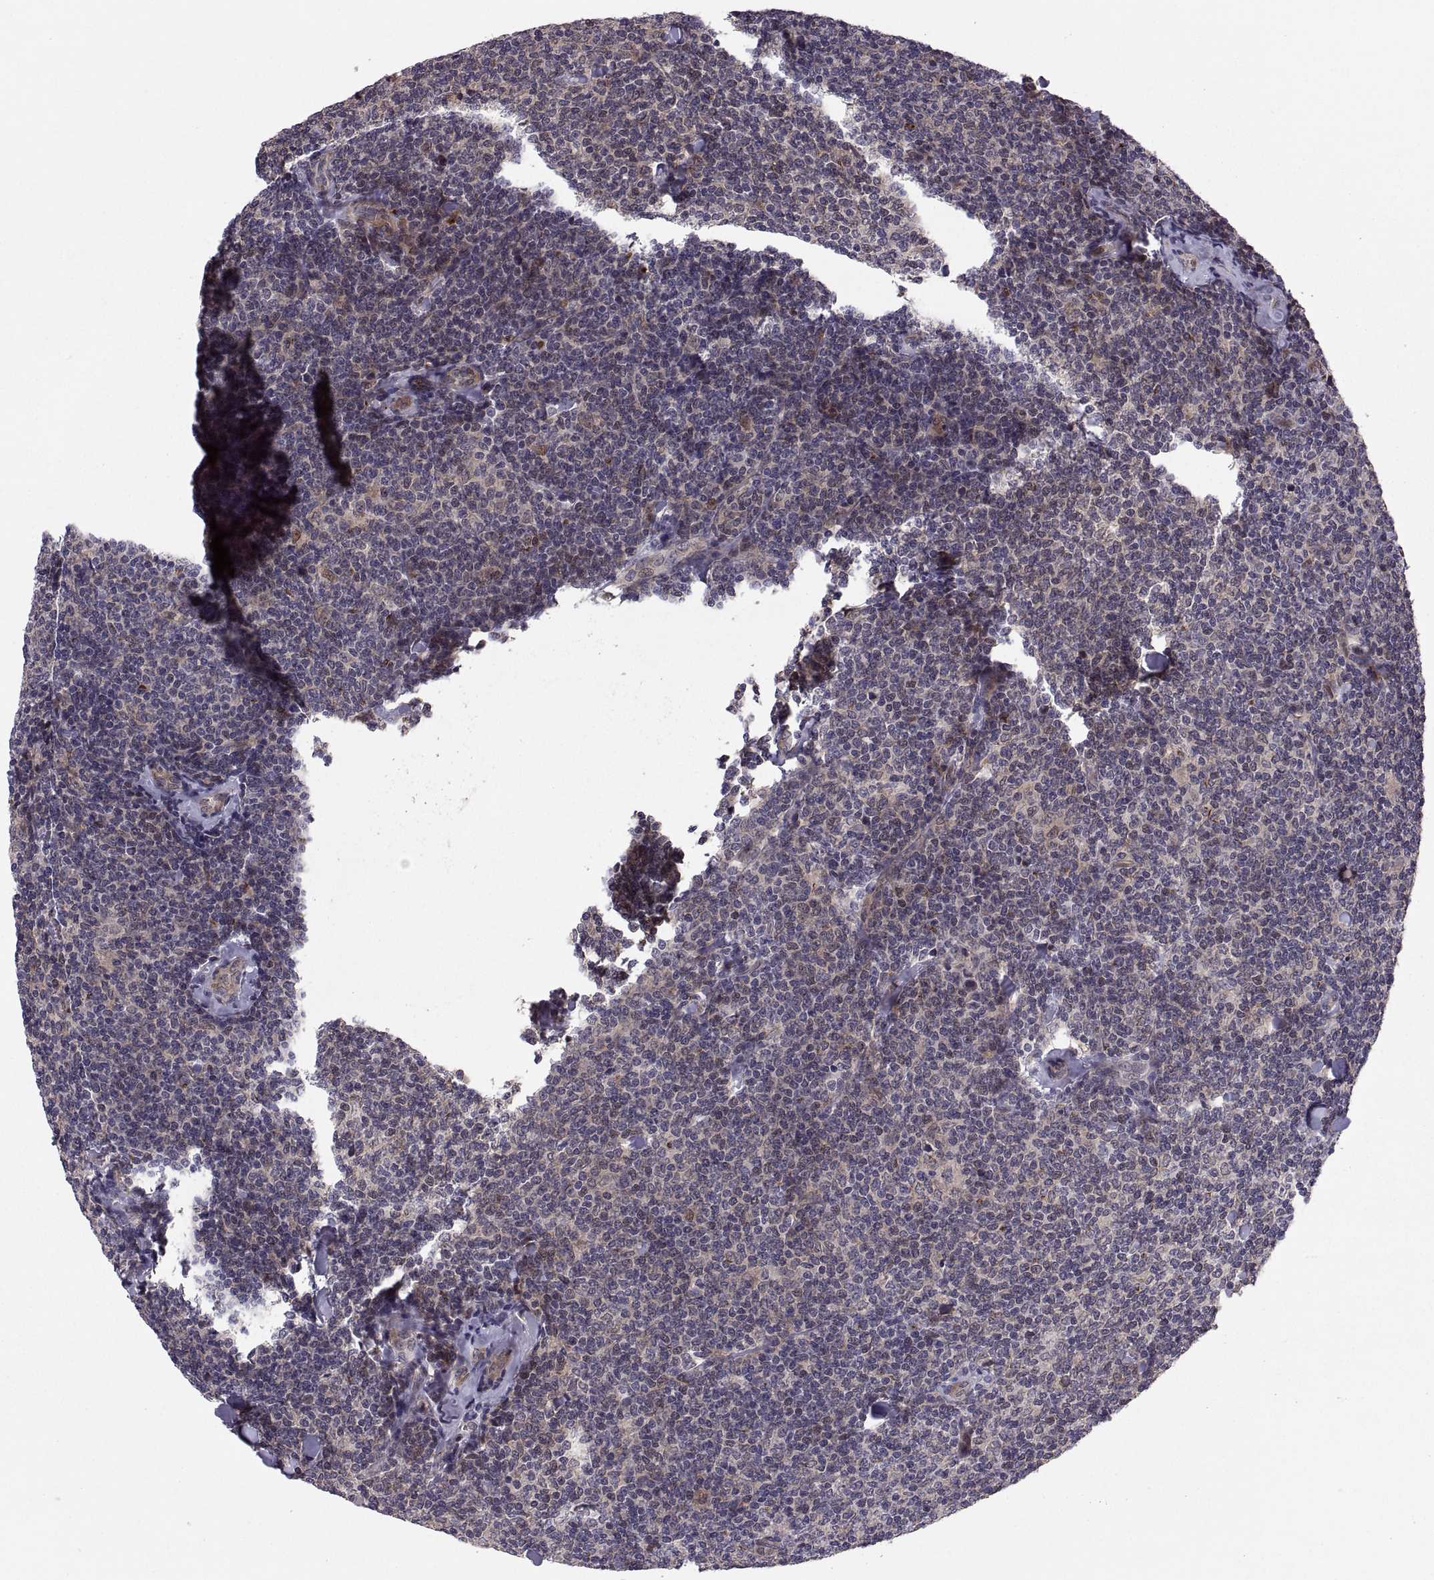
{"staining": {"intensity": "negative", "quantity": "none", "location": "none"}, "tissue": "lymphoma", "cell_type": "Tumor cells", "image_type": "cancer", "snomed": [{"axis": "morphology", "description": "Malignant lymphoma, non-Hodgkin's type, Low grade"}, {"axis": "topography", "description": "Lymph node"}], "caption": "This is an immunohistochemistry (IHC) micrograph of lymphoma. There is no positivity in tumor cells.", "gene": "TESC", "patient": {"sex": "female", "age": 56}}